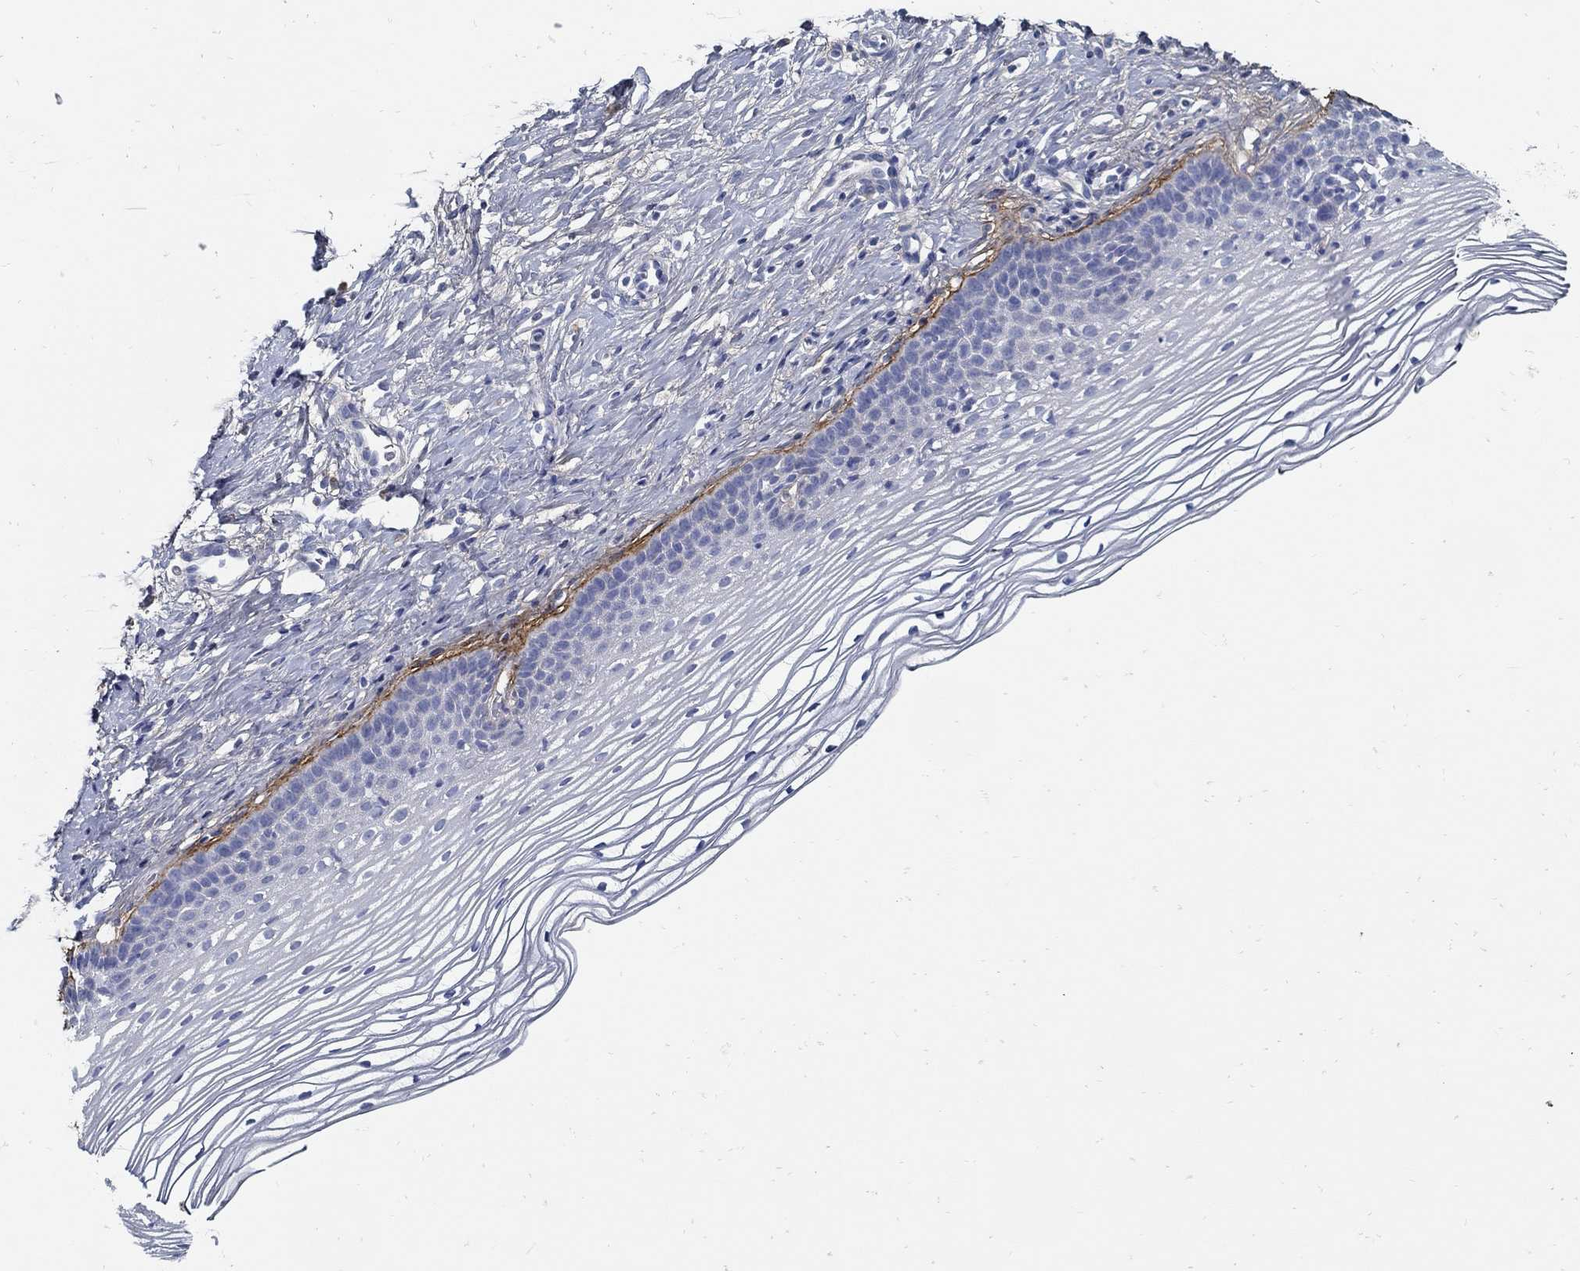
{"staining": {"intensity": "negative", "quantity": "none", "location": "none"}, "tissue": "cervix", "cell_type": "Glandular cells", "image_type": "normal", "snomed": [{"axis": "morphology", "description": "Normal tissue, NOS"}, {"axis": "topography", "description": "Cervix"}], "caption": "IHC of unremarkable cervix reveals no positivity in glandular cells.", "gene": "TGFBI", "patient": {"sex": "female", "age": 39}}